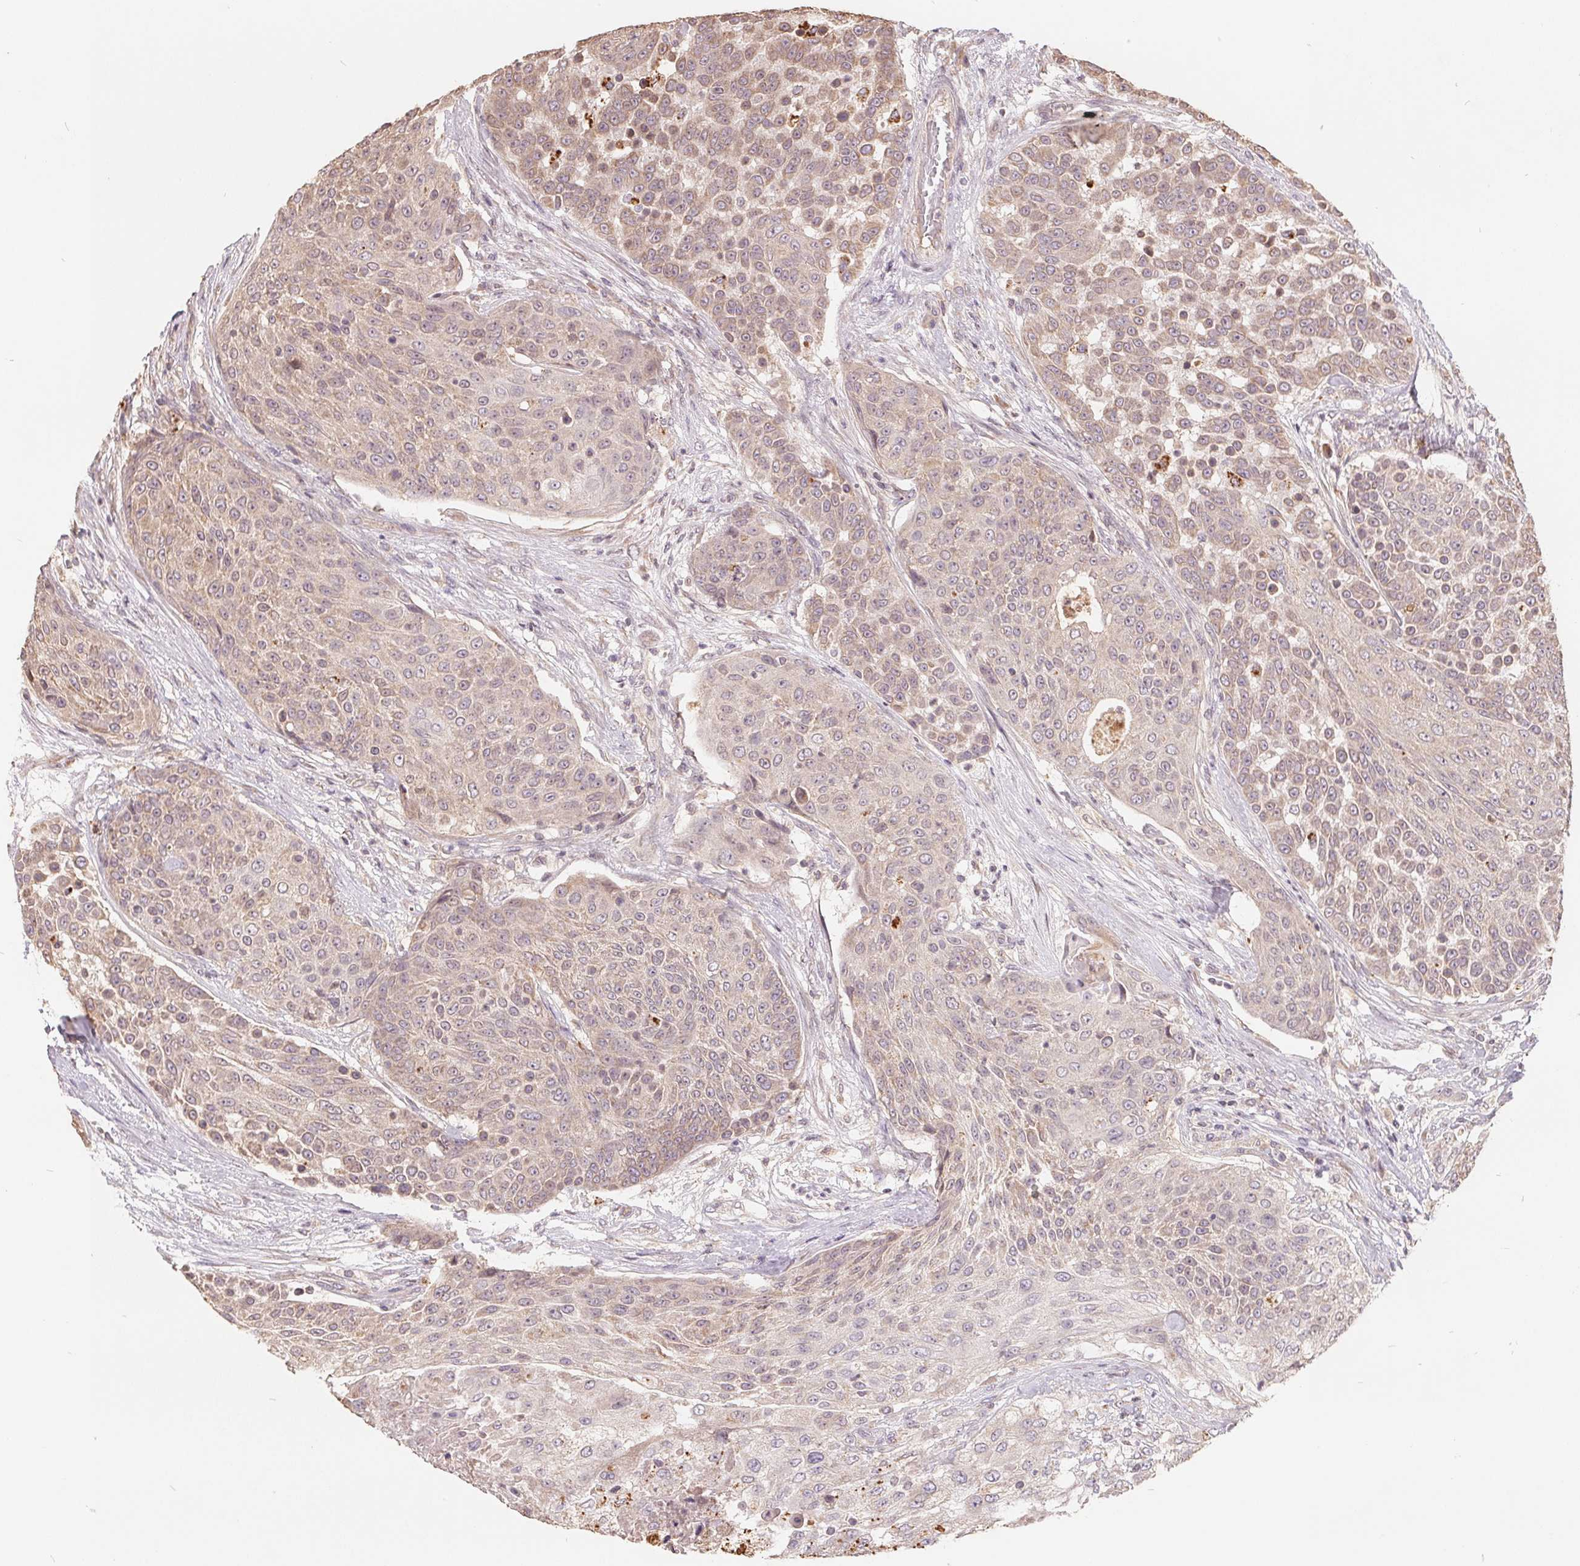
{"staining": {"intensity": "weak", "quantity": "25%-75%", "location": "cytoplasmic/membranous"}, "tissue": "urothelial cancer", "cell_type": "Tumor cells", "image_type": "cancer", "snomed": [{"axis": "morphology", "description": "Urothelial carcinoma, High grade"}, {"axis": "topography", "description": "Urinary bladder"}], "caption": "Protein expression by immunohistochemistry reveals weak cytoplasmic/membranous positivity in approximately 25%-75% of tumor cells in urothelial carcinoma (high-grade).", "gene": "CDIPT", "patient": {"sex": "female", "age": 63}}